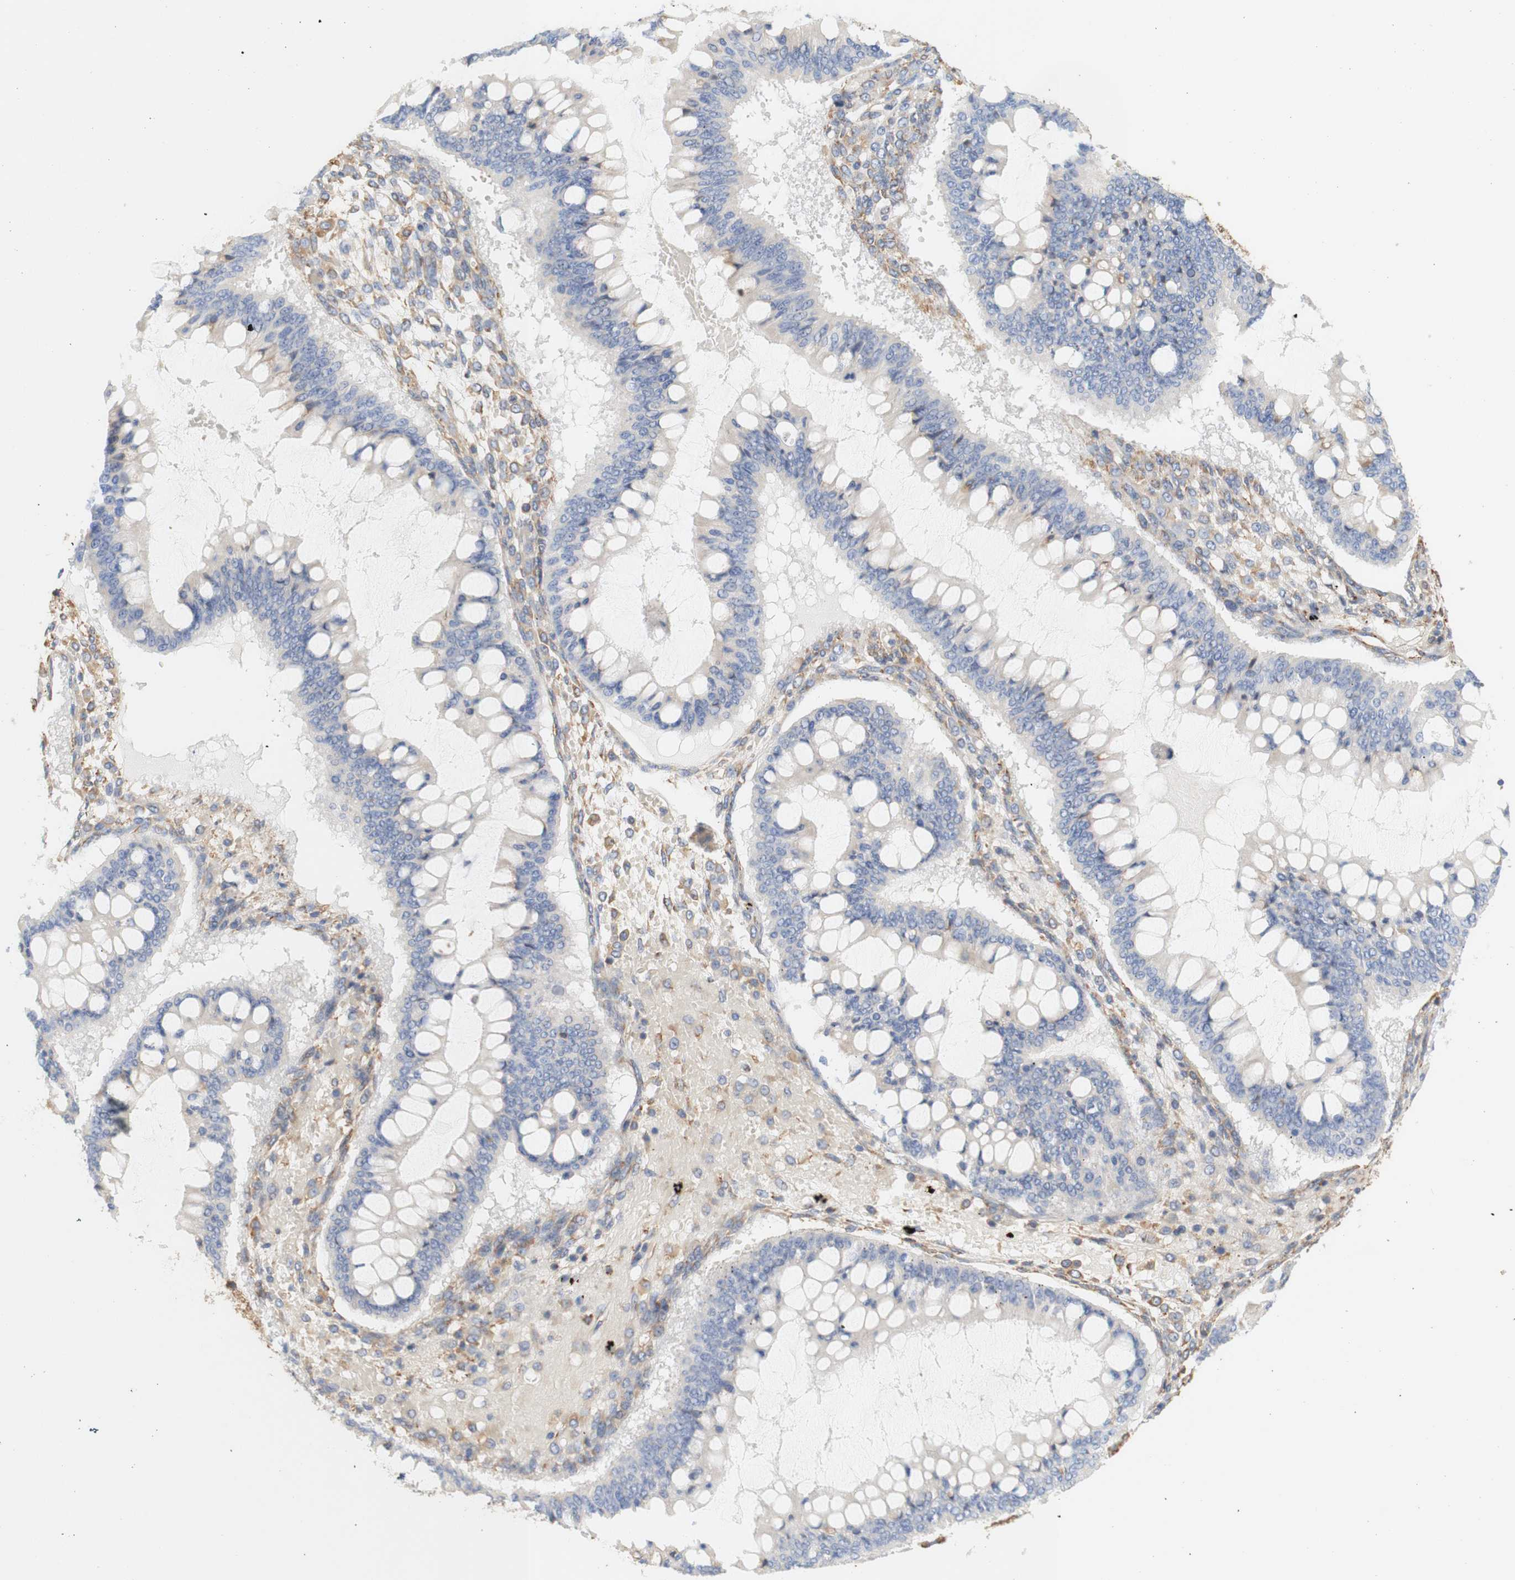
{"staining": {"intensity": "negative", "quantity": "none", "location": "none"}, "tissue": "ovarian cancer", "cell_type": "Tumor cells", "image_type": "cancer", "snomed": [{"axis": "morphology", "description": "Cystadenocarcinoma, mucinous, NOS"}, {"axis": "topography", "description": "Ovary"}], "caption": "IHC micrograph of neoplastic tissue: mucinous cystadenocarcinoma (ovarian) stained with DAB (3,3'-diaminobenzidine) shows no significant protein staining in tumor cells.", "gene": "EIF2AK4", "patient": {"sex": "female", "age": 73}}